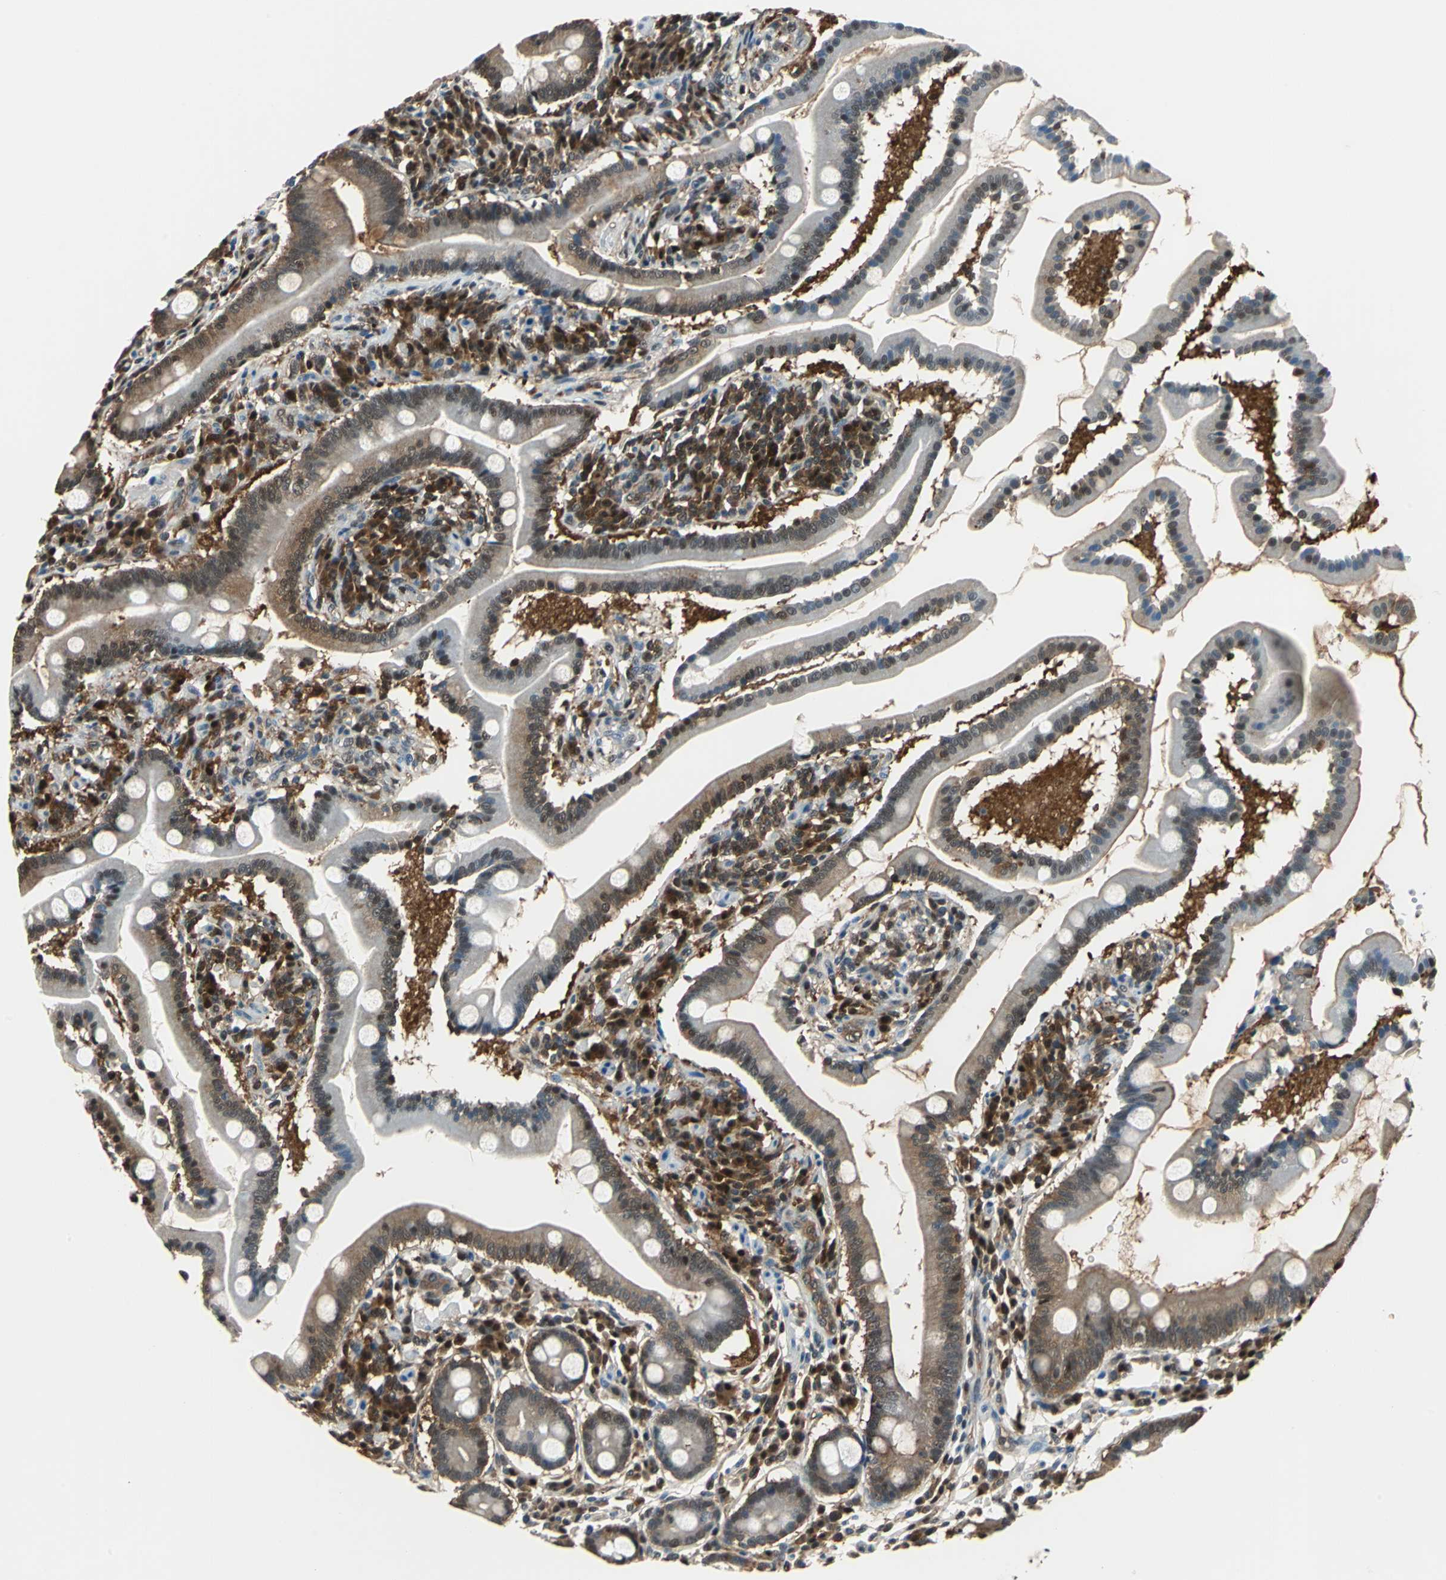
{"staining": {"intensity": "moderate", "quantity": "25%-75%", "location": "cytoplasmic/membranous"}, "tissue": "duodenum", "cell_type": "Glandular cells", "image_type": "normal", "snomed": [{"axis": "morphology", "description": "Normal tissue, NOS"}, {"axis": "topography", "description": "Duodenum"}], "caption": "Brown immunohistochemical staining in unremarkable duodenum demonstrates moderate cytoplasmic/membranous positivity in approximately 25%-75% of glandular cells. Nuclei are stained in blue.", "gene": "PSME1", "patient": {"sex": "male", "age": 50}}